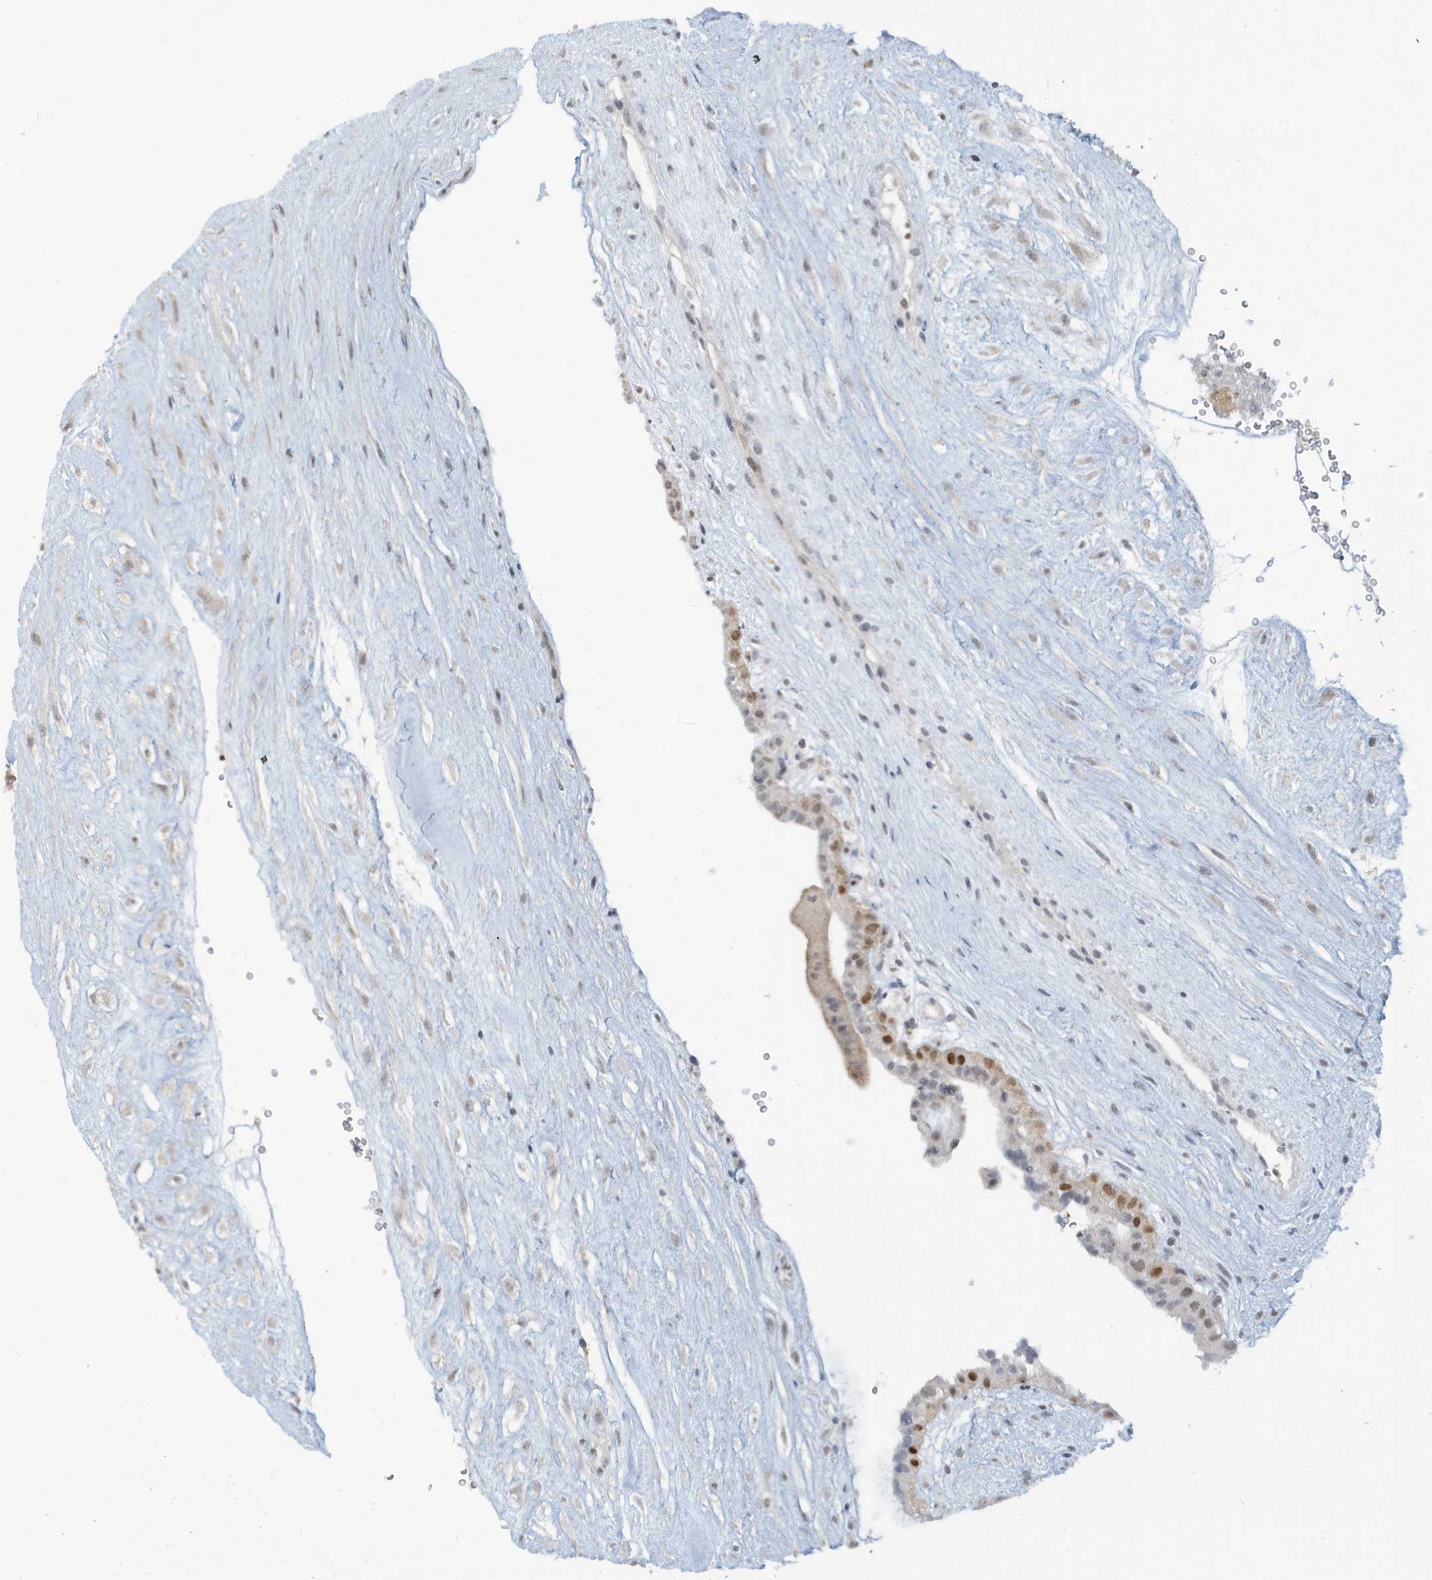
{"staining": {"intensity": "moderate", "quantity": "<25%", "location": "cytoplasmic/membranous,nuclear"}, "tissue": "placenta", "cell_type": "Trophoblastic cells", "image_type": "normal", "snomed": [{"axis": "morphology", "description": "Normal tissue, NOS"}, {"axis": "topography", "description": "Placenta"}], "caption": "Immunohistochemistry (IHC) of unremarkable placenta demonstrates low levels of moderate cytoplasmic/membranous,nuclear expression in about <25% of trophoblastic cells.", "gene": "PRRT3", "patient": {"sex": "female", "age": 18}}